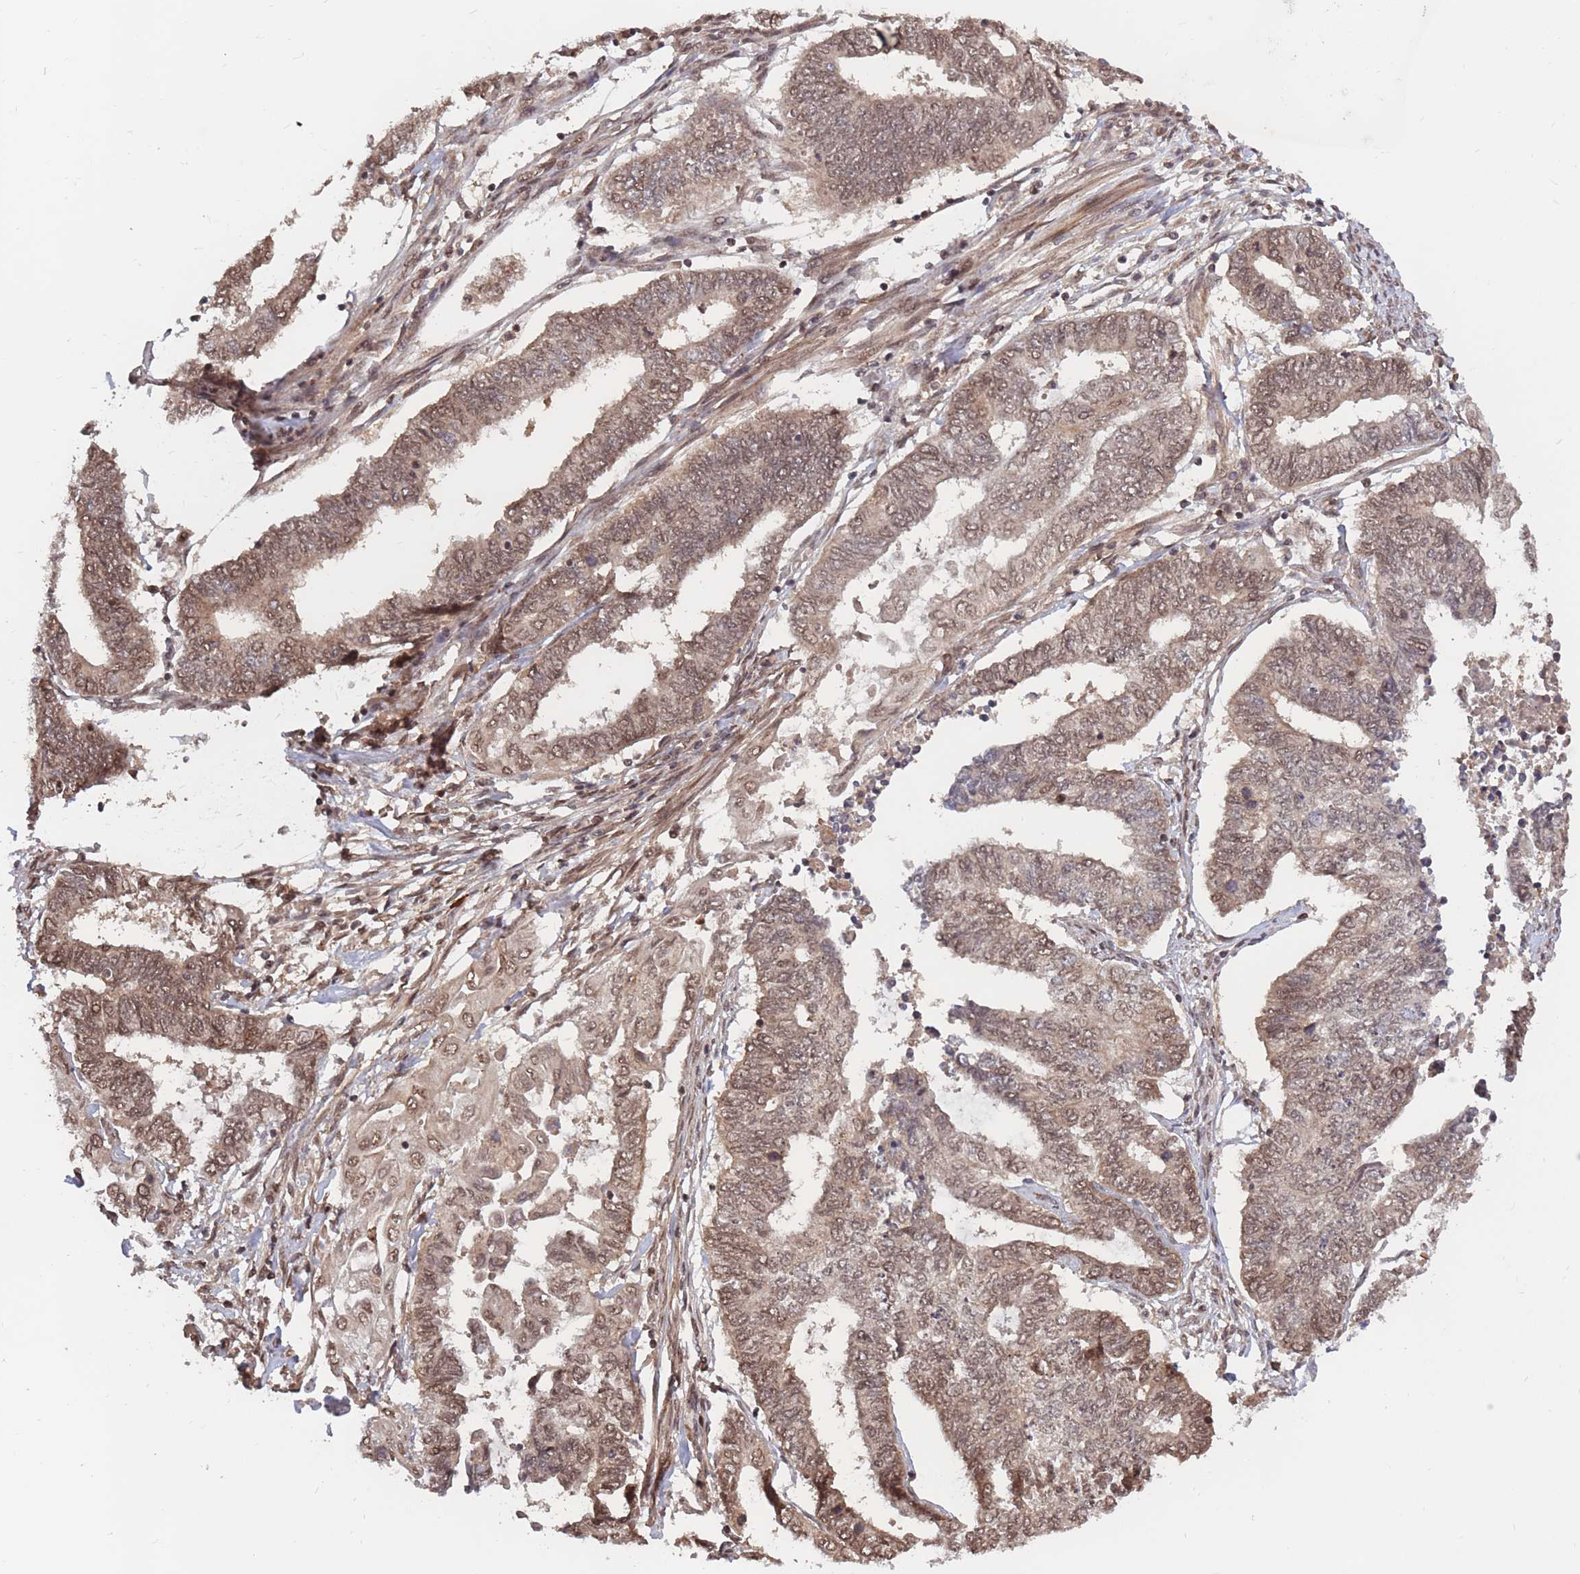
{"staining": {"intensity": "moderate", "quantity": "25%-75%", "location": "cytoplasmic/membranous,nuclear"}, "tissue": "endometrial cancer", "cell_type": "Tumor cells", "image_type": "cancer", "snomed": [{"axis": "morphology", "description": "Adenocarcinoma, NOS"}, {"axis": "topography", "description": "Uterus"}, {"axis": "topography", "description": "Endometrium"}], "caption": "A brown stain highlights moderate cytoplasmic/membranous and nuclear expression of a protein in endometrial cancer (adenocarcinoma) tumor cells.", "gene": "SRA1", "patient": {"sex": "female", "age": 70}}